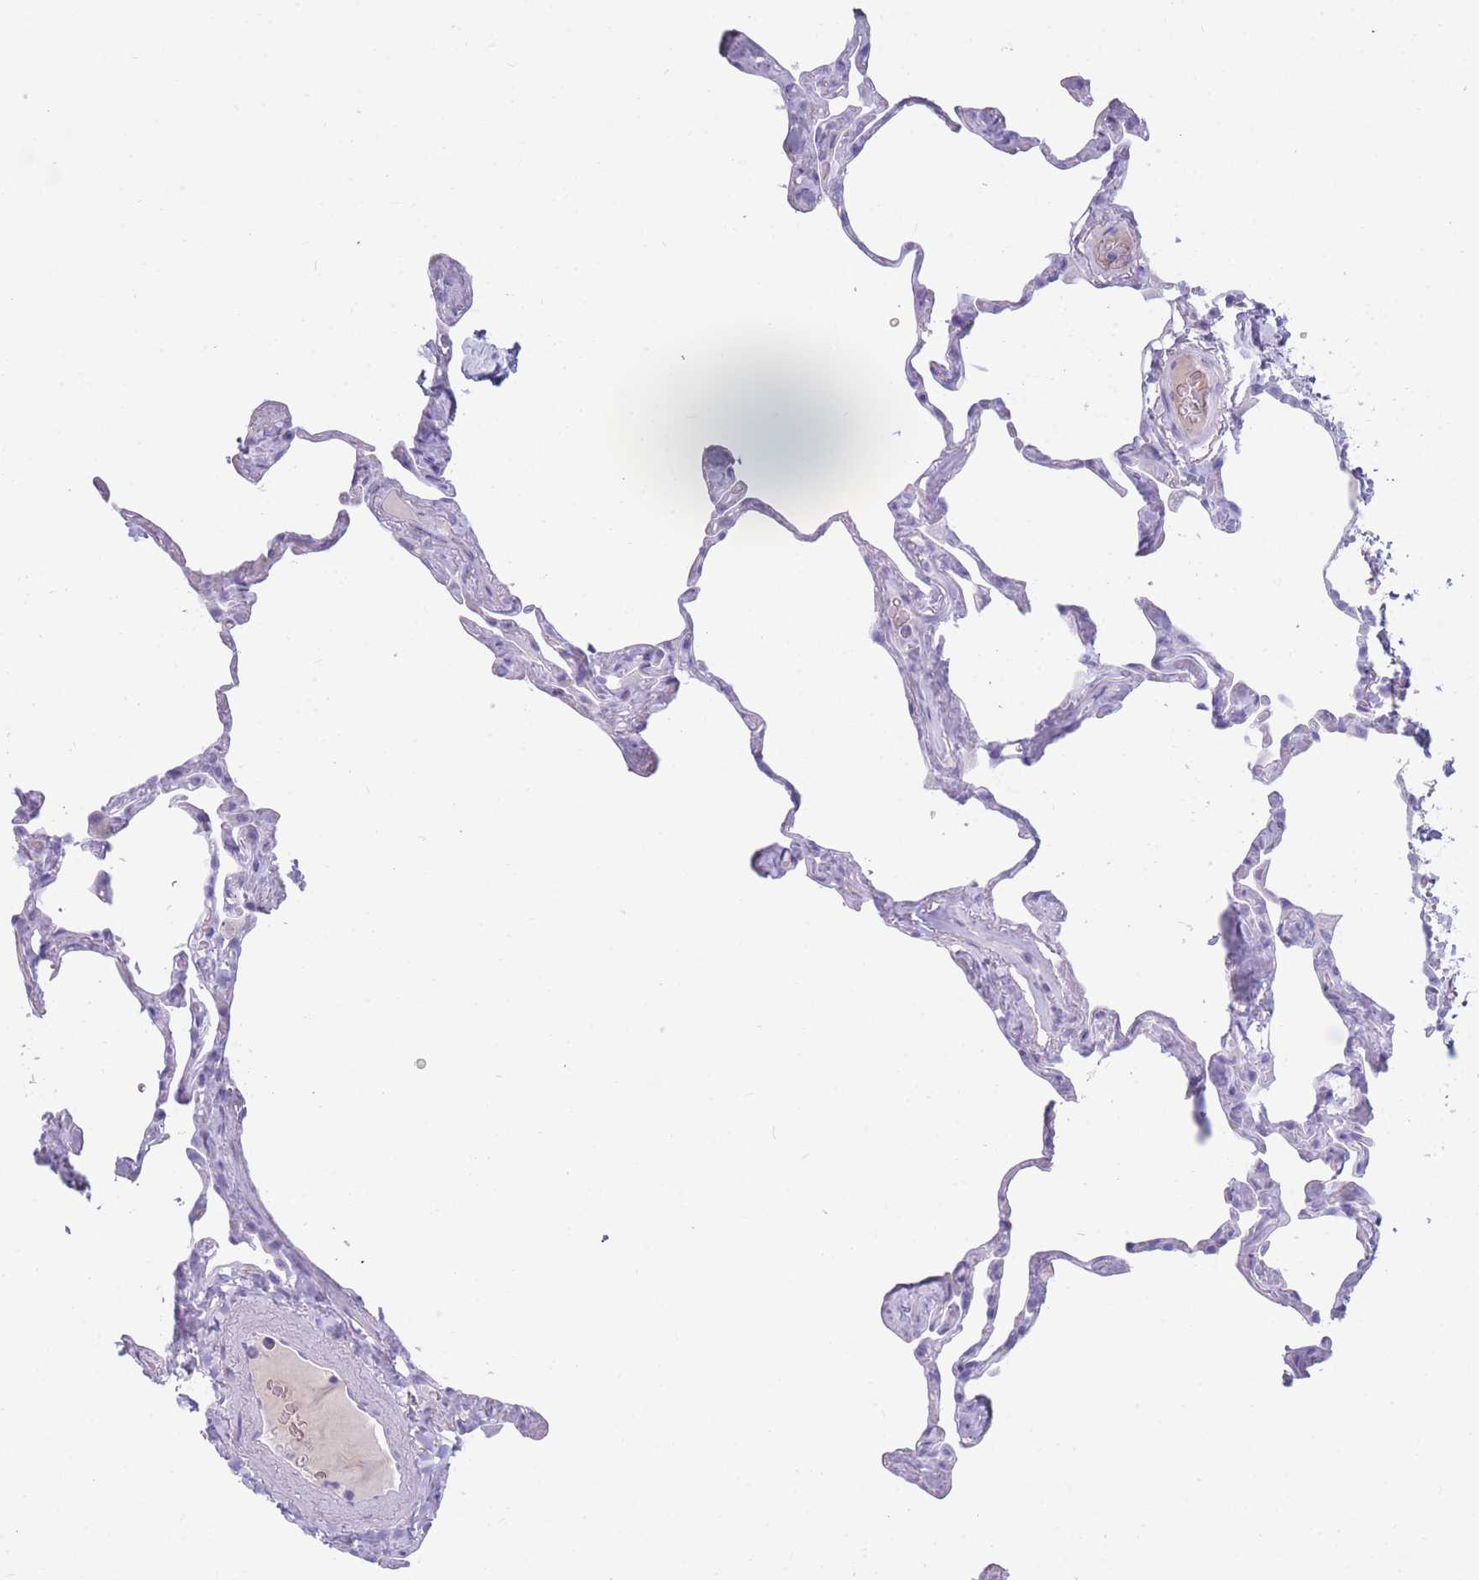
{"staining": {"intensity": "negative", "quantity": "none", "location": "none"}, "tissue": "lung", "cell_type": "Alveolar cells", "image_type": "normal", "snomed": [{"axis": "morphology", "description": "Normal tissue, NOS"}, {"axis": "topography", "description": "Lung"}], "caption": "This is a image of IHC staining of normal lung, which shows no expression in alveolar cells.", "gene": "TNFSF11", "patient": {"sex": "male", "age": 65}}